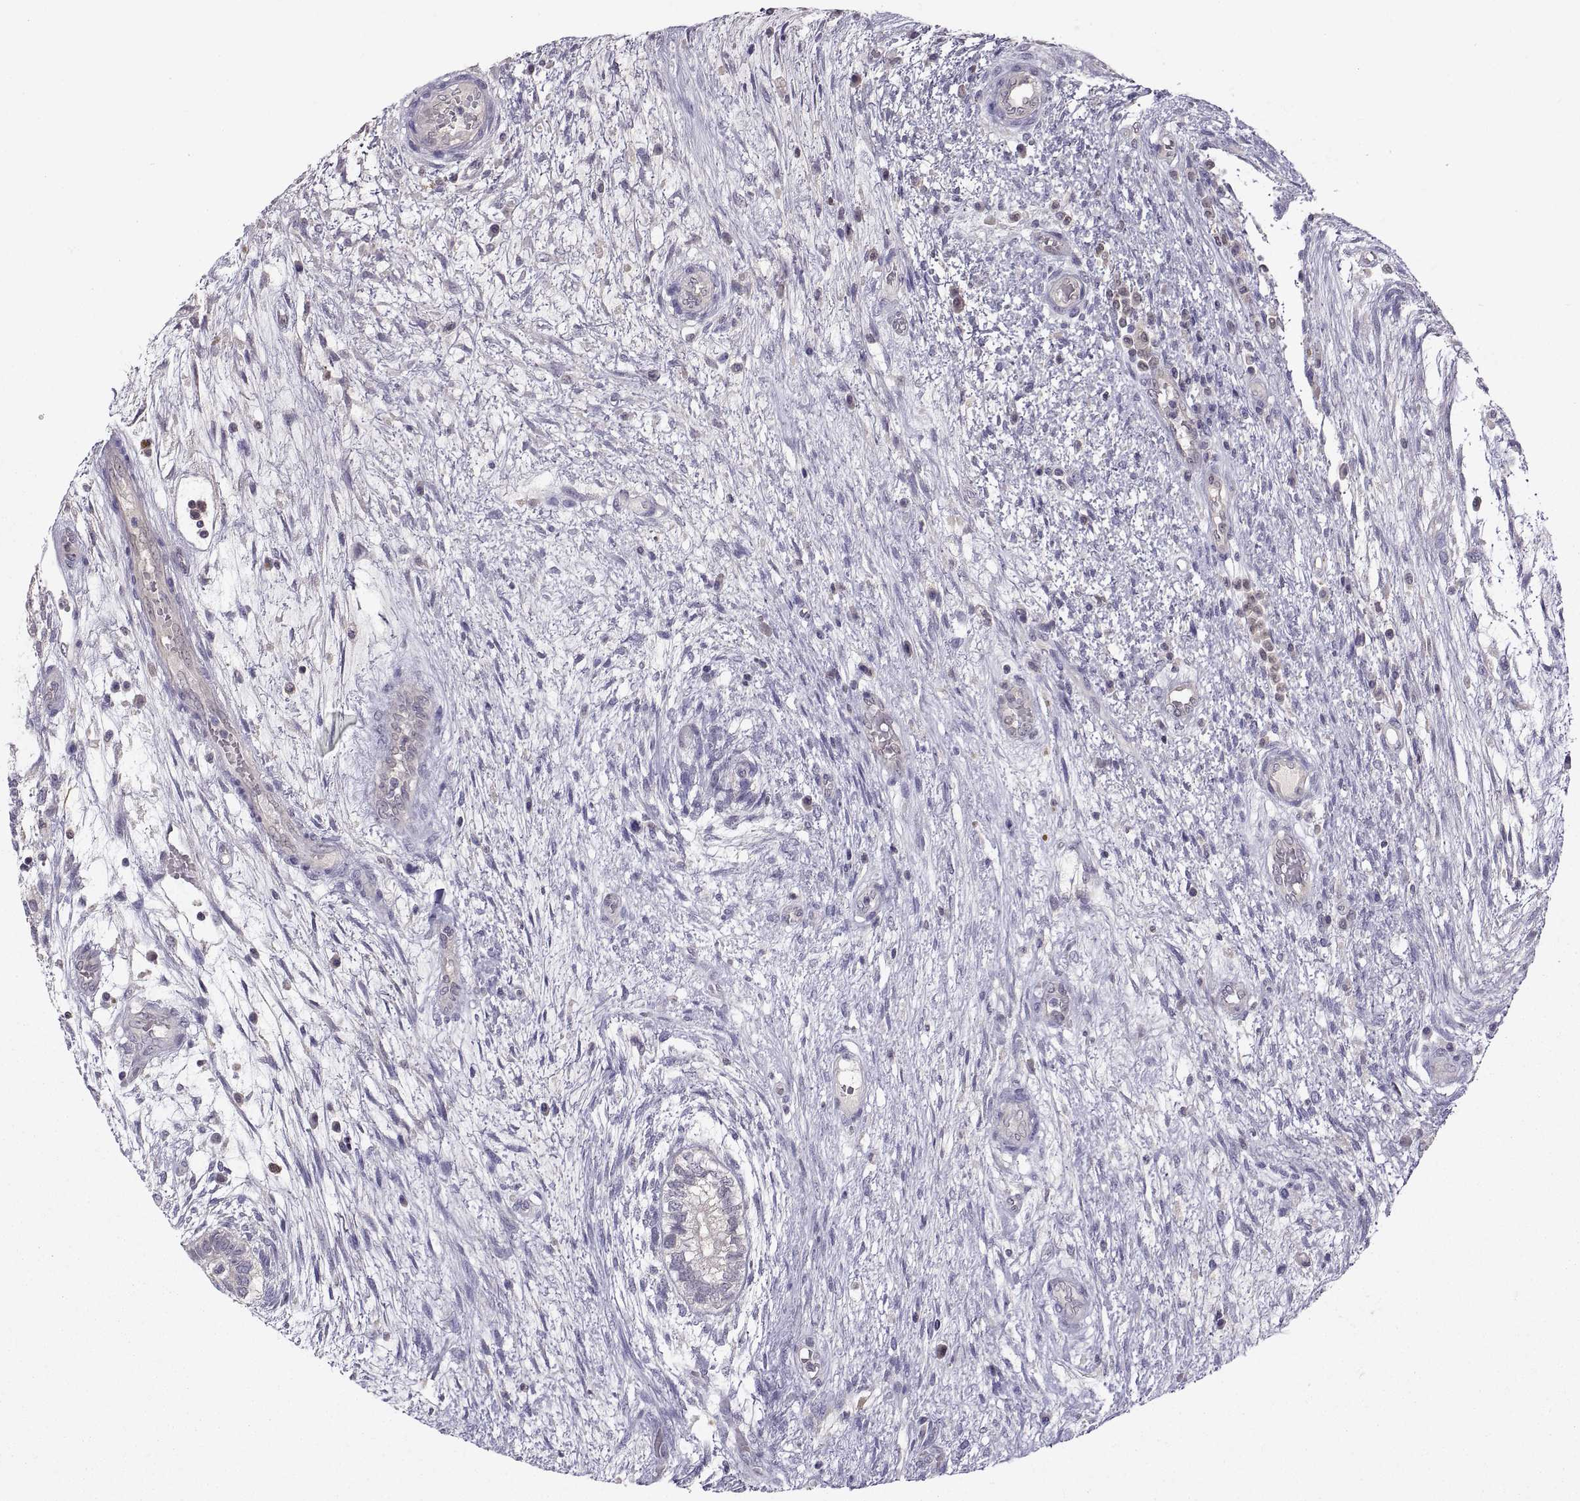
{"staining": {"intensity": "negative", "quantity": "none", "location": "none"}, "tissue": "testis cancer", "cell_type": "Tumor cells", "image_type": "cancer", "snomed": [{"axis": "morphology", "description": "Normal tissue, NOS"}, {"axis": "morphology", "description": "Carcinoma, Embryonal, NOS"}, {"axis": "topography", "description": "Testis"}, {"axis": "topography", "description": "Epididymis"}], "caption": "A high-resolution photomicrograph shows immunohistochemistry (IHC) staining of testis cancer (embryonal carcinoma), which shows no significant staining in tumor cells.", "gene": "FGF9", "patient": {"sex": "male", "age": 32}}